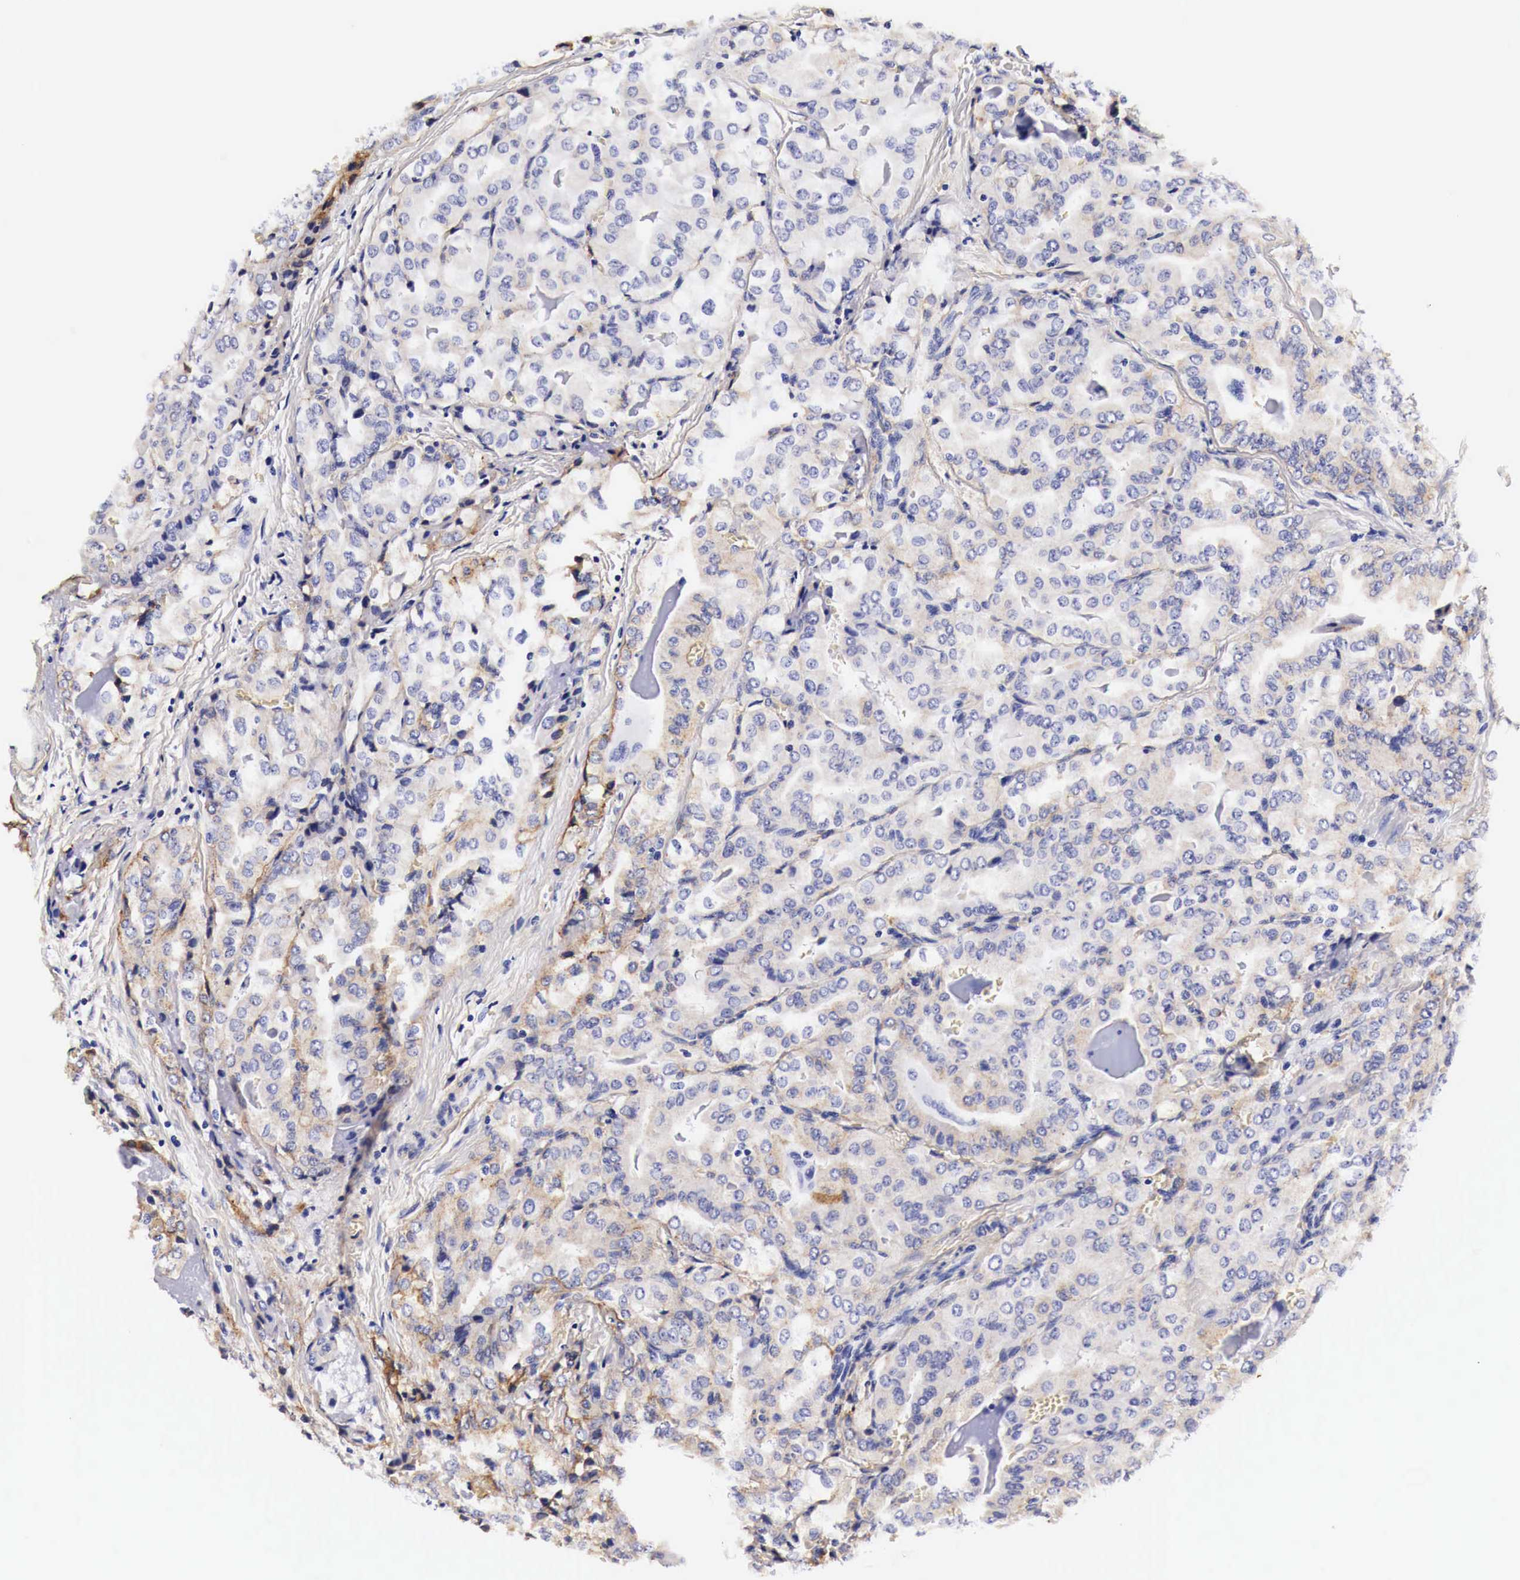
{"staining": {"intensity": "weak", "quantity": "<25%", "location": "cytoplasmic/membranous"}, "tissue": "thyroid cancer", "cell_type": "Tumor cells", "image_type": "cancer", "snomed": [{"axis": "morphology", "description": "Papillary adenocarcinoma, NOS"}, {"axis": "topography", "description": "Thyroid gland"}], "caption": "Human papillary adenocarcinoma (thyroid) stained for a protein using immunohistochemistry (IHC) exhibits no positivity in tumor cells.", "gene": "EGFR", "patient": {"sex": "female", "age": 71}}